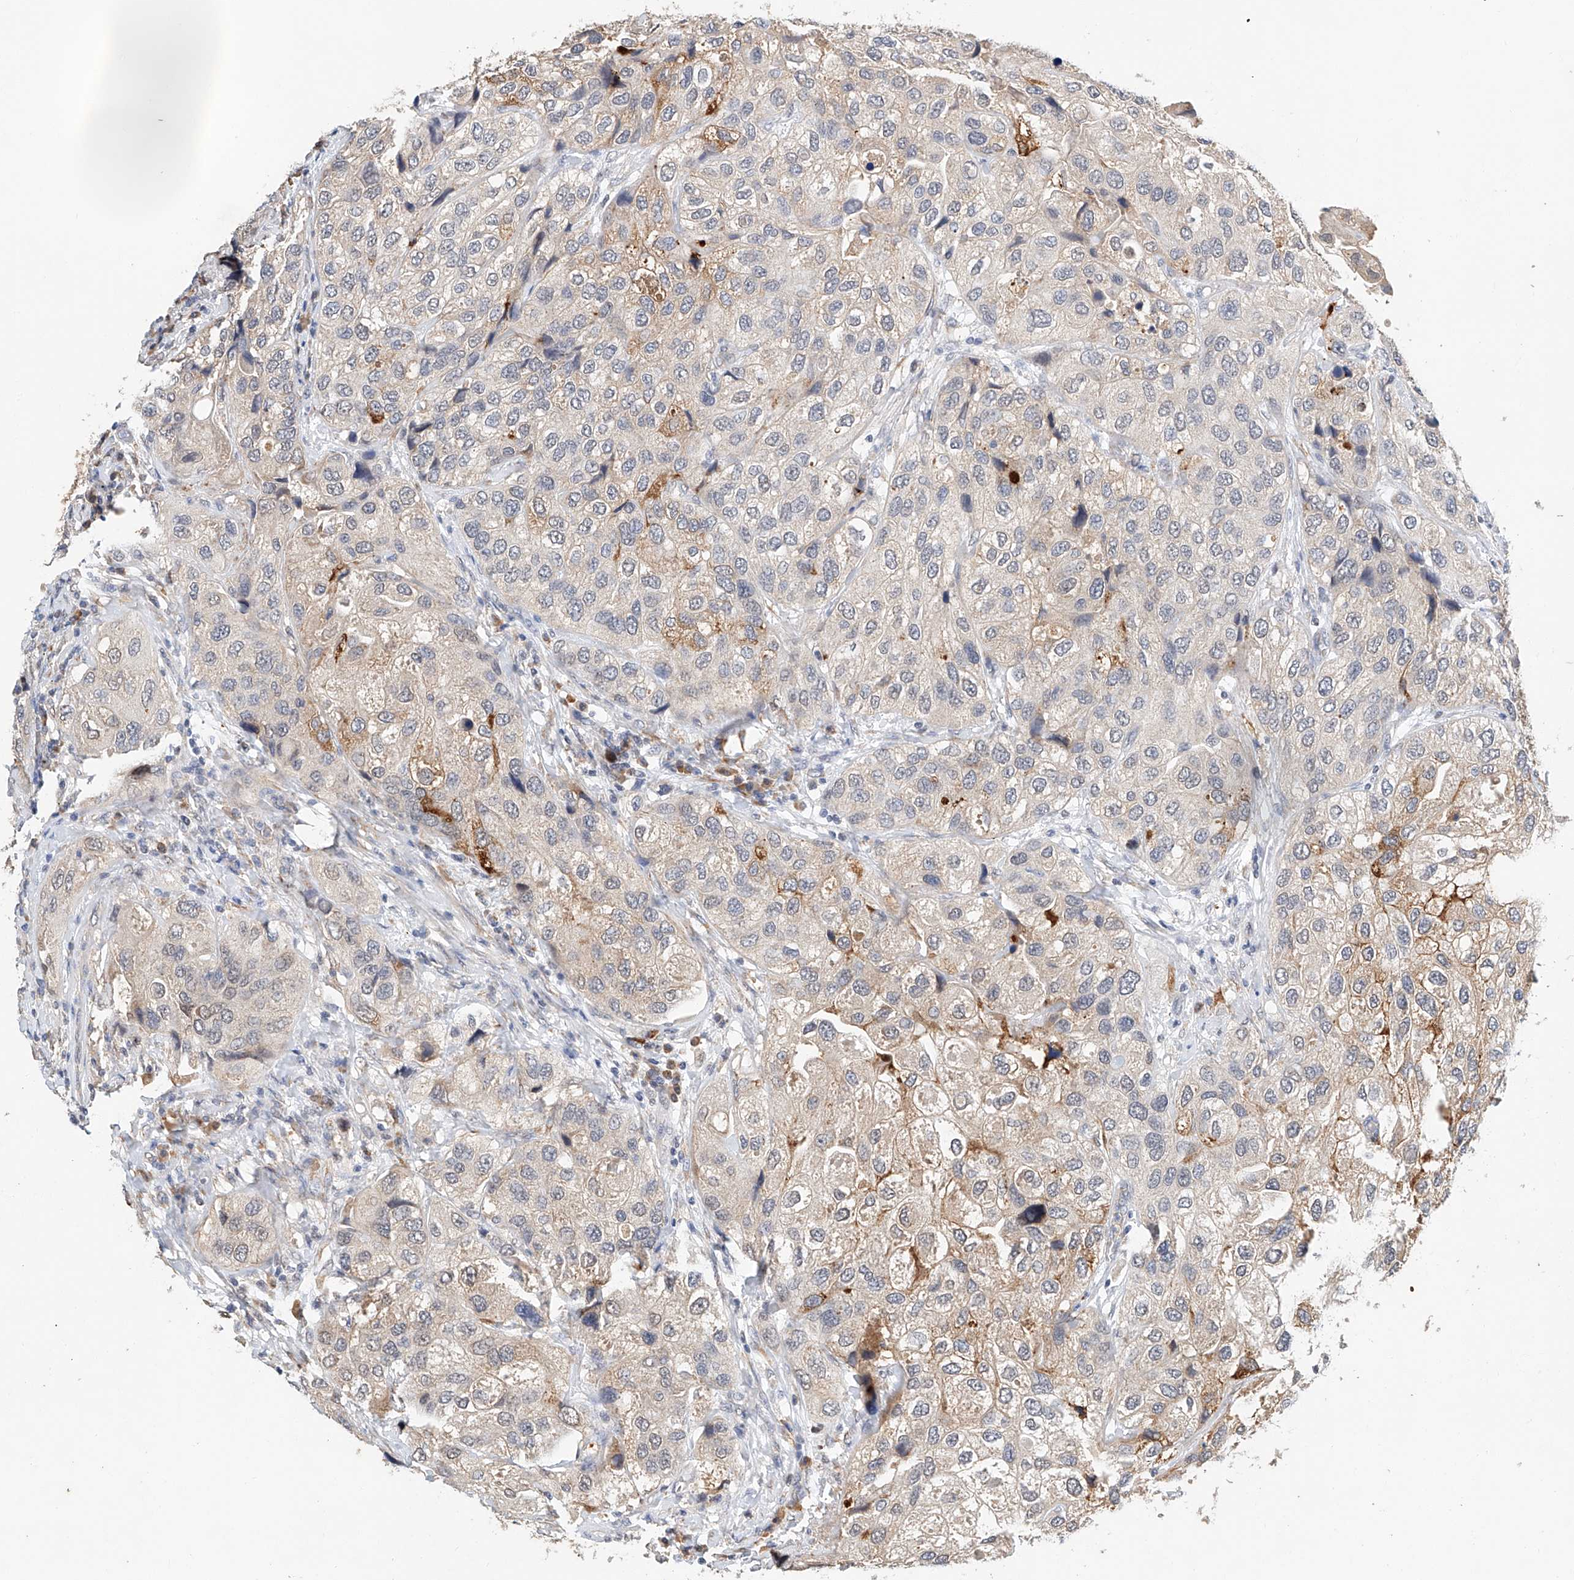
{"staining": {"intensity": "weak", "quantity": "<25%", "location": "cytoplasmic/membranous"}, "tissue": "urothelial cancer", "cell_type": "Tumor cells", "image_type": "cancer", "snomed": [{"axis": "morphology", "description": "Urothelial carcinoma, High grade"}, {"axis": "topography", "description": "Urinary bladder"}], "caption": "The IHC photomicrograph has no significant expression in tumor cells of urothelial cancer tissue. The staining is performed using DAB brown chromogen with nuclei counter-stained in using hematoxylin.", "gene": "CTDP1", "patient": {"sex": "female", "age": 64}}